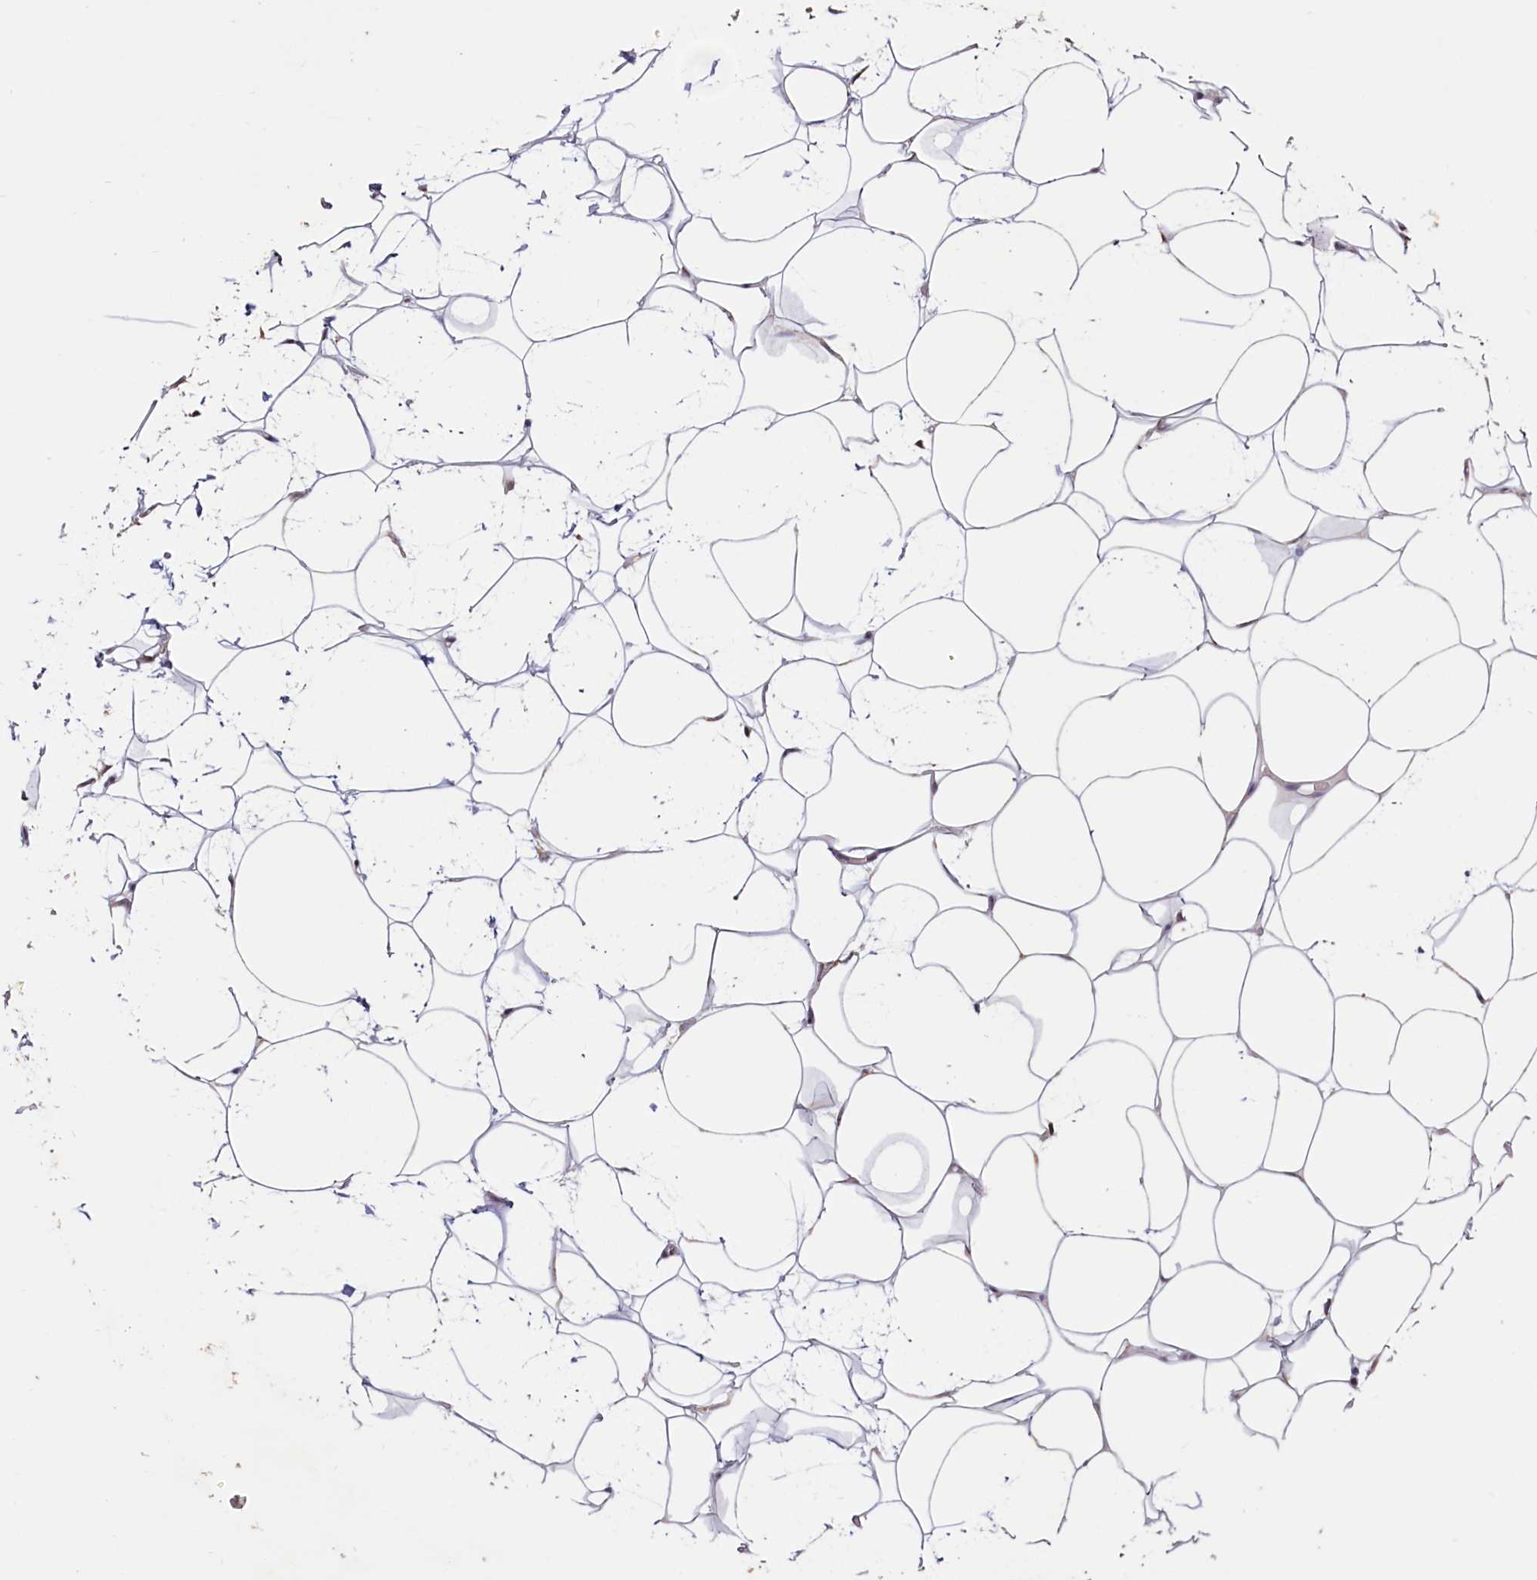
{"staining": {"intensity": "moderate", "quantity": "25%-75%", "location": "cytoplasmic/membranous"}, "tissue": "adipose tissue", "cell_type": "Adipocytes", "image_type": "normal", "snomed": [{"axis": "morphology", "description": "Normal tissue, NOS"}, {"axis": "topography", "description": "Breast"}], "caption": "Immunohistochemical staining of unremarkable adipose tissue exhibits medium levels of moderate cytoplasmic/membranous staining in about 25%-75% of adipocytes.", "gene": "PDE6D", "patient": {"sex": "female", "age": 26}}